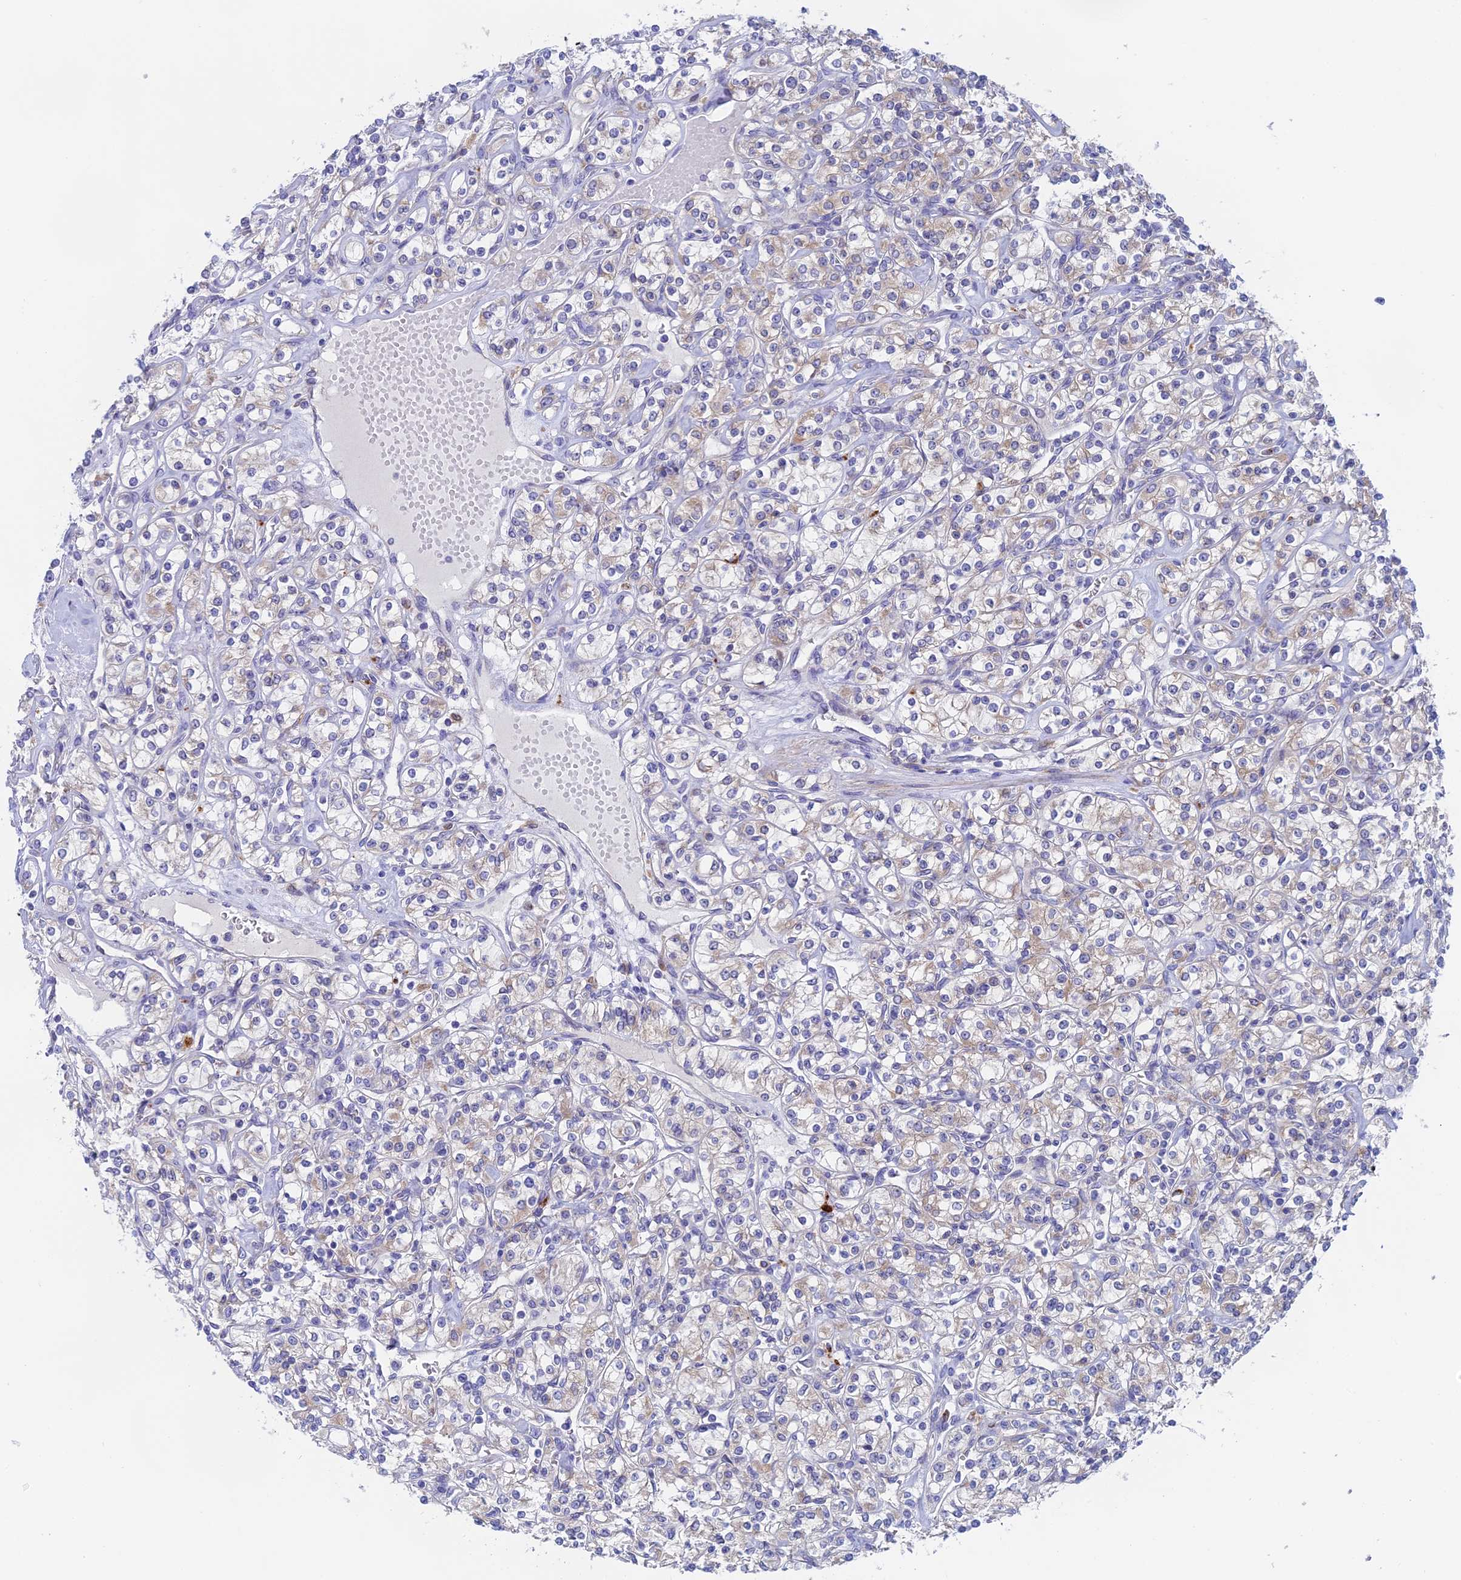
{"staining": {"intensity": "weak", "quantity": "25%-75%", "location": "cytoplasmic/membranous"}, "tissue": "renal cancer", "cell_type": "Tumor cells", "image_type": "cancer", "snomed": [{"axis": "morphology", "description": "Adenocarcinoma, NOS"}, {"axis": "topography", "description": "Kidney"}], "caption": "A brown stain highlights weak cytoplasmic/membranous positivity of a protein in human renal cancer (adenocarcinoma) tumor cells. (DAB (3,3'-diaminobenzidine) = brown stain, brightfield microscopy at high magnification).", "gene": "GLB1L", "patient": {"sex": "male", "age": 77}}